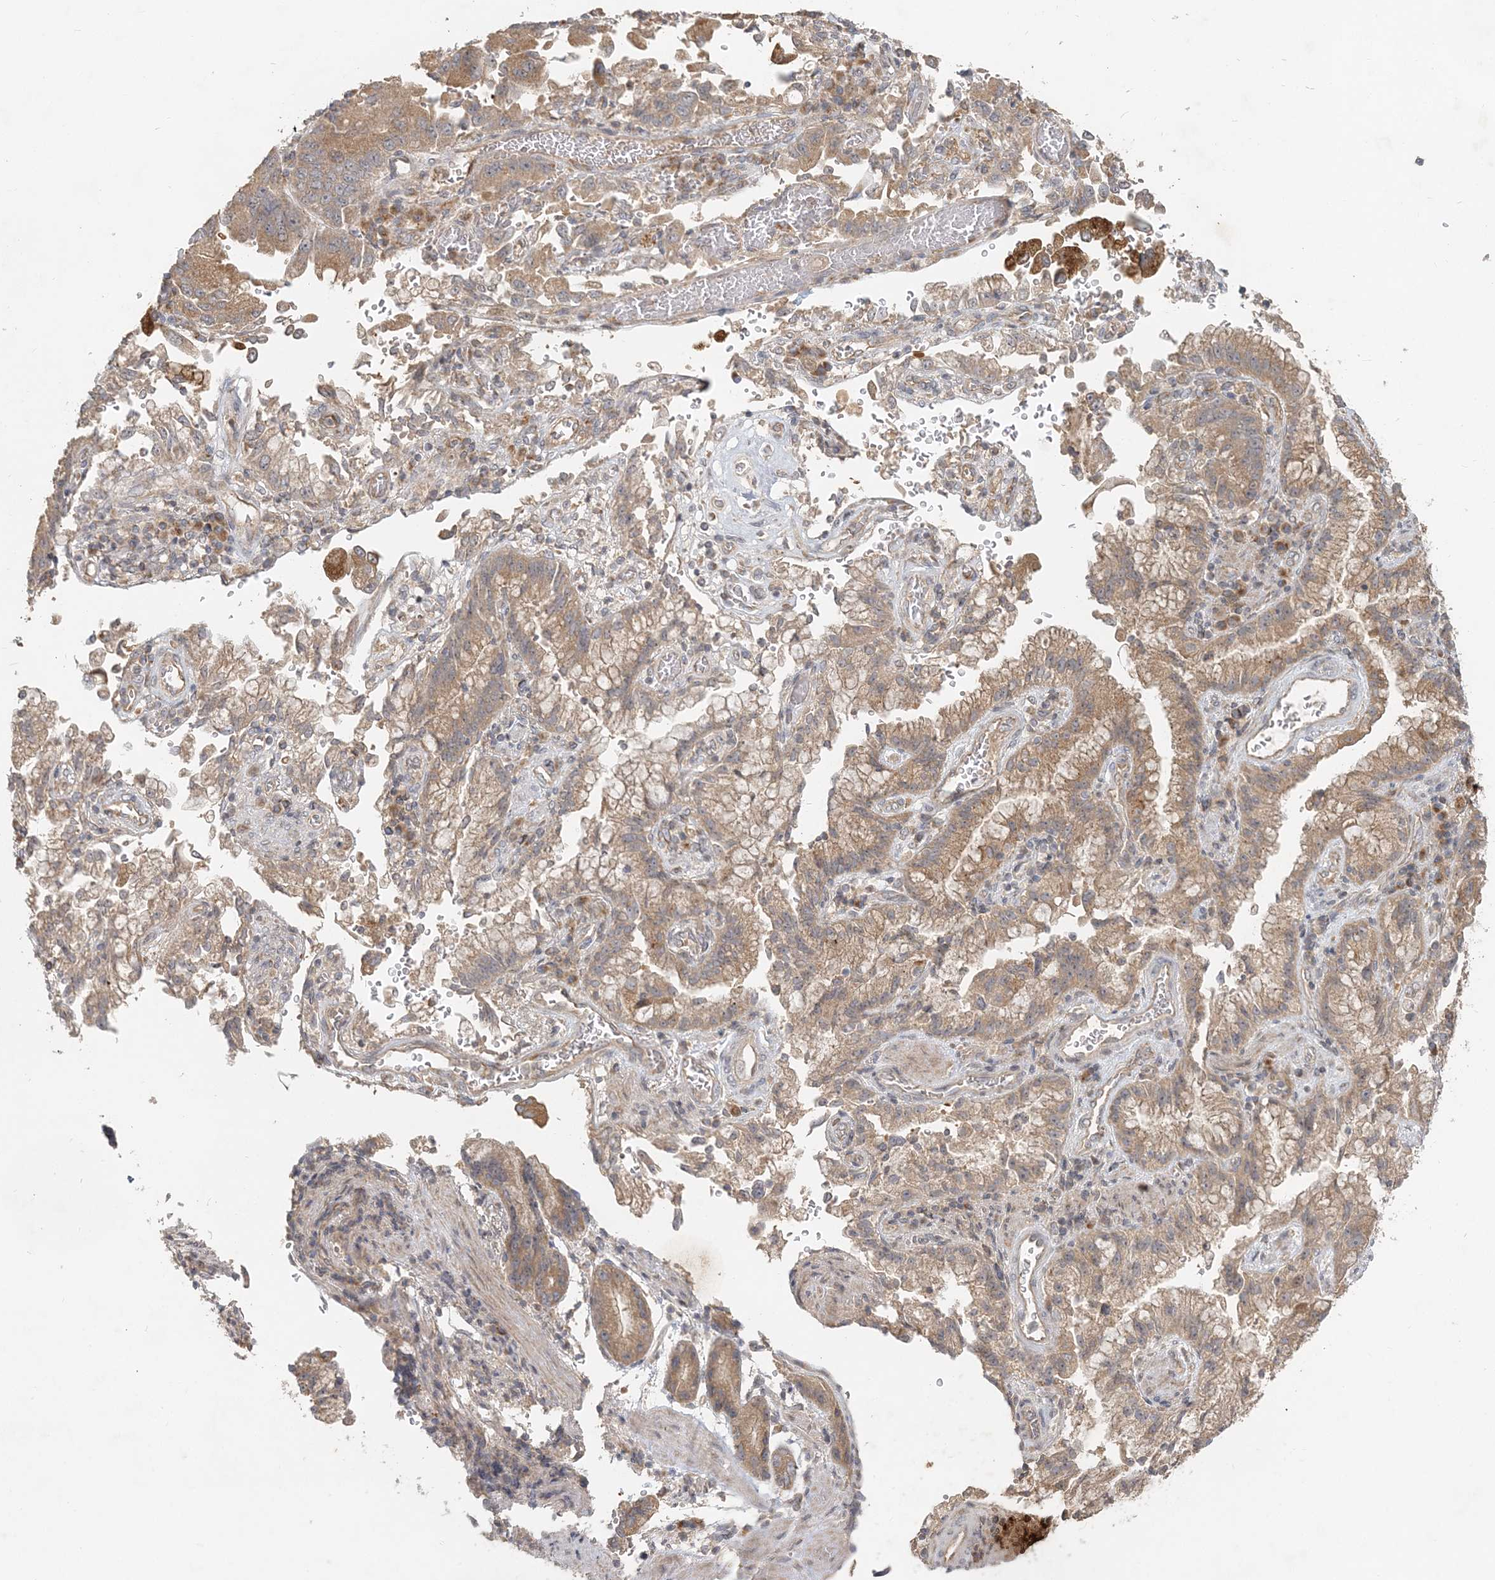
{"staining": {"intensity": "moderate", "quantity": ">75%", "location": "cytoplasmic/membranous"}, "tissue": "stomach cancer", "cell_type": "Tumor cells", "image_type": "cancer", "snomed": [{"axis": "morphology", "description": "Adenocarcinoma, NOS"}, {"axis": "topography", "description": "Stomach"}], "caption": "Stomach adenocarcinoma stained with DAB (3,3'-diaminobenzidine) immunohistochemistry demonstrates medium levels of moderate cytoplasmic/membranous expression in about >75% of tumor cells. The staining was performed using DAB (3,3'-diaminobenzidine), with brown indicating positive protein expression. Nuclei are stained blue with hematoxylin.", "gene": "RAB14", "patient": {"sex": "male", "age": 62}}